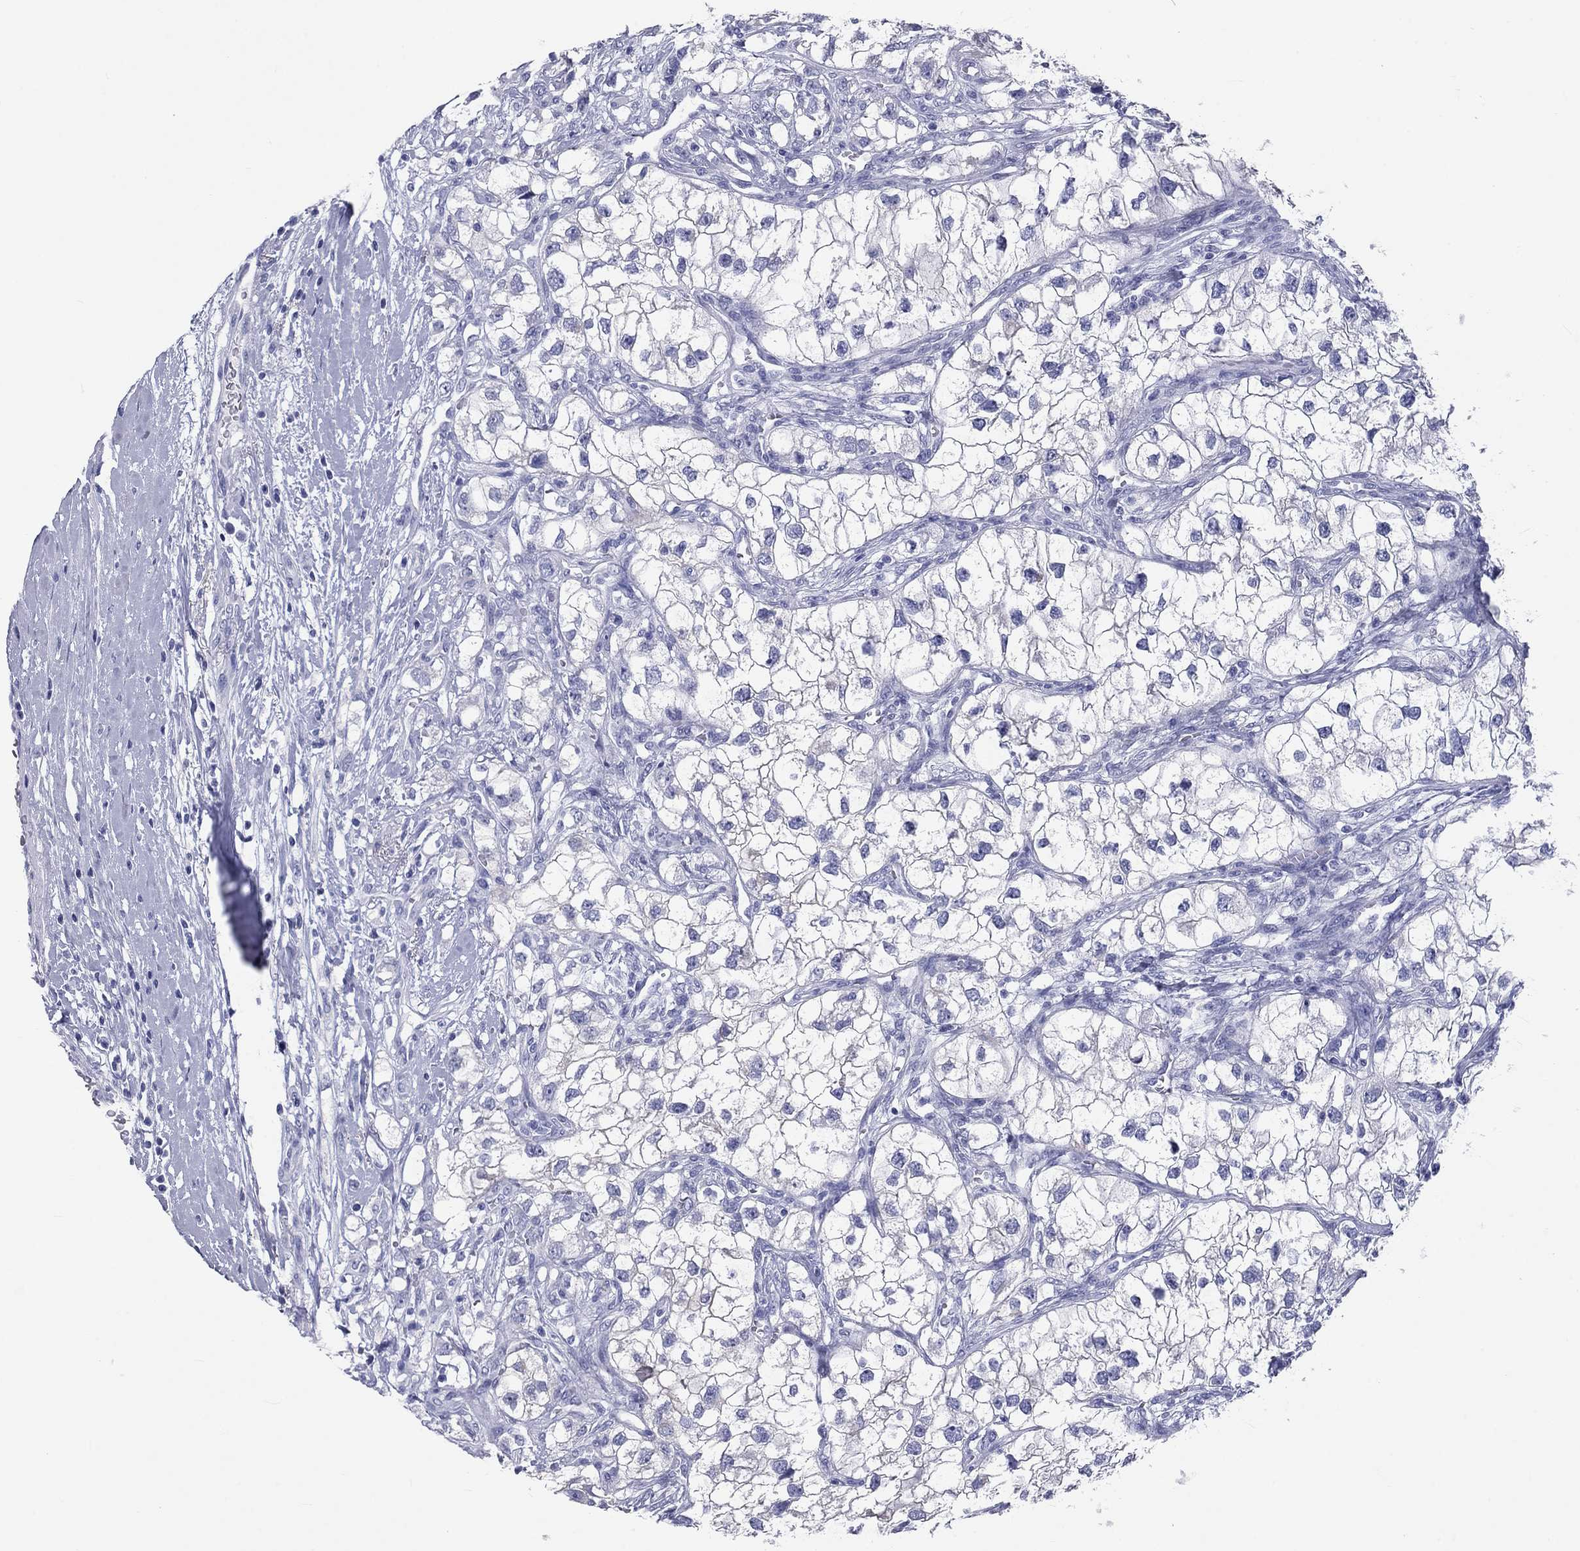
{"staining": {"intensity": "negative", "quantity": "none", "location": "none"}, "tissue": "renal cancer", "cell_type": "Tumor cells", "image_type": "cancer", "snomed": [{"axis": "morphology", "description": "Adenocarcinoma, NOS"}, {"axis": "topography", "description": "Kidney"}], "caption": "There is no significant expression in tumor cells of renal cancer (adenocarcinoma).", "gene": "DNALI1", "patient": {"sex": "male", "age": 59}}